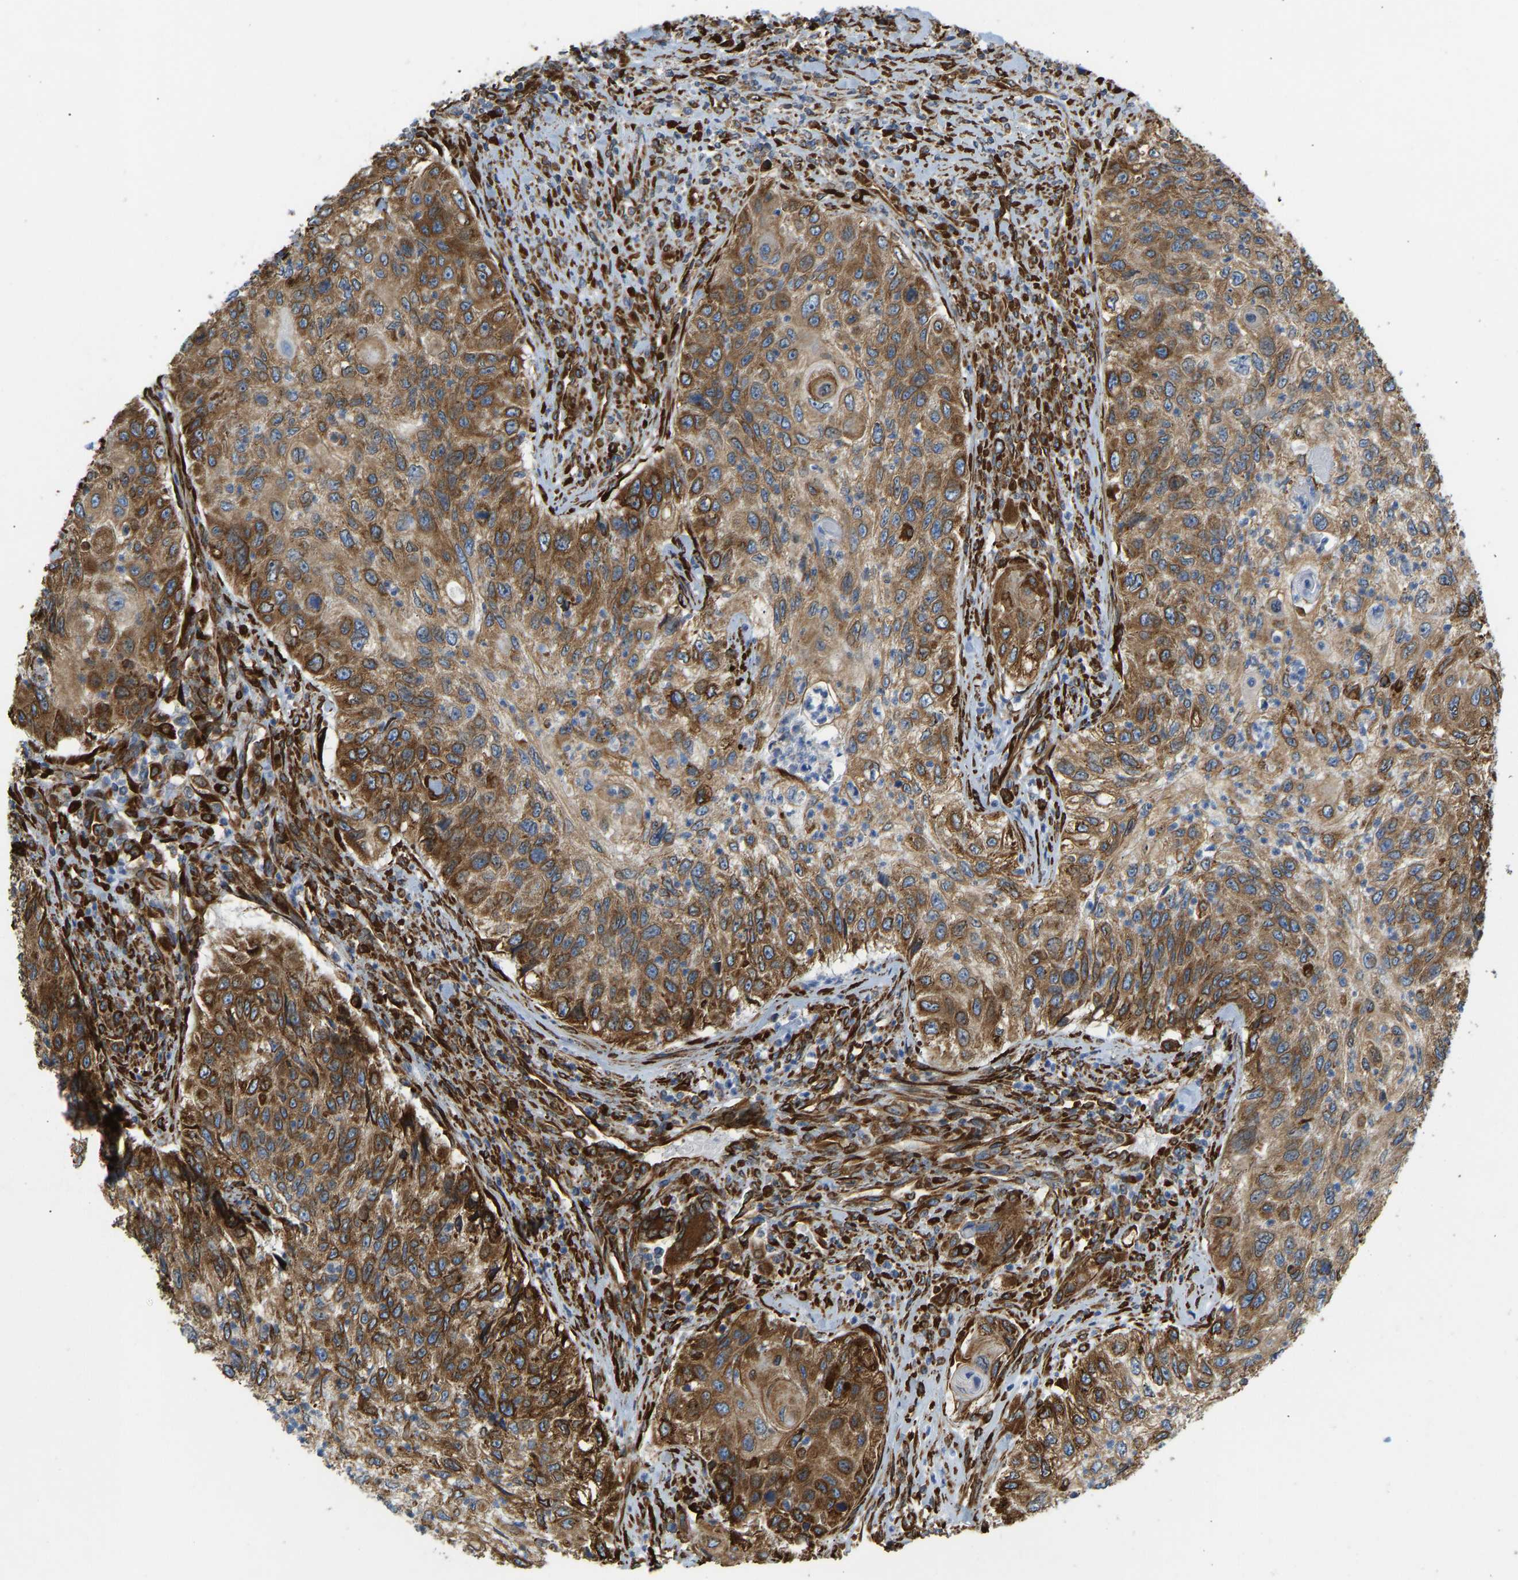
{"staining": {"intensity": "moderate", "quantity": ">75%", "location": "cytoplasmic/membranous"}, "tissue": "urothelial cancer", "cell_type": "Tumor cells", "image_type": "cancer", "snomed": [{"axis": "morphology", "description": "Urothelial carcinoma, High grade"}, {"axis": "topography", "description": "Urinary bladder"}], "caption": "IHC of human urothelial carcinoma (high-grade) shows medium levels of moderate cytoplasmic/membranous positivity in about >75% of tumor cells.", "gene": "BEX3", "patient": {"sex": "female", "age": 60}}